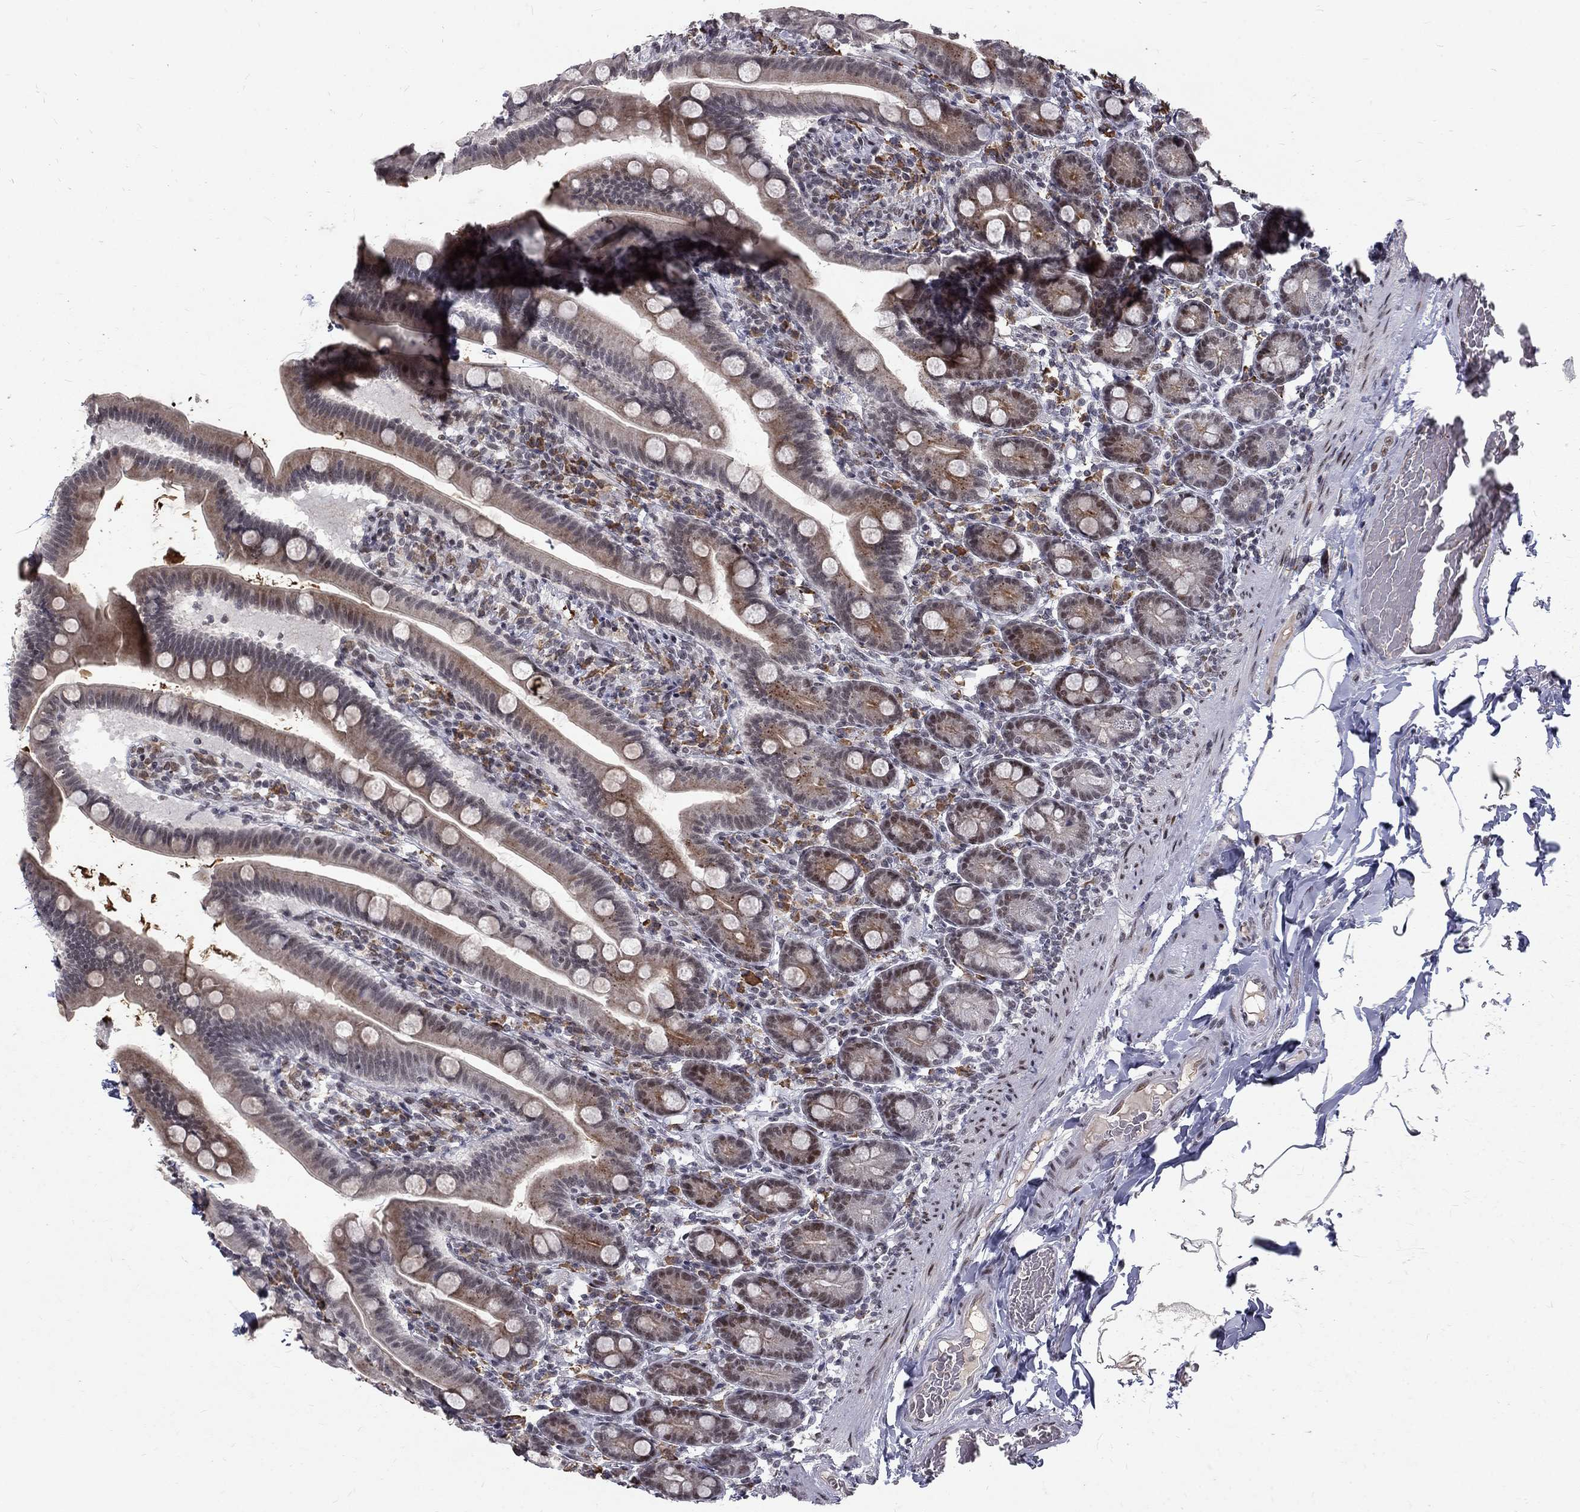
{"staining": {"intensity": "moderate", "quantity": "<25%", "location": "cytoplasmic/membranous"}, "tissue": "small intestine", "cell_type": "Glandular cells", "image_type": "normal", "snomed": [{"axis": "morphology", "description": "Normal tissue, NOS"}, {"axis": "topography", "description": "Small intestine"}], "caption": "DAB (3,3'-diaminobenzidine) immunohistochemical staining of normal small intestine displays moderate cytoplasmic/membranous protein expression in about <25% of glandular cells. The protein is shown in brown color, while the nuclei are stained blue.", "gene": "TCEAL1", "patient": {"sex": "male", "age": 66}}